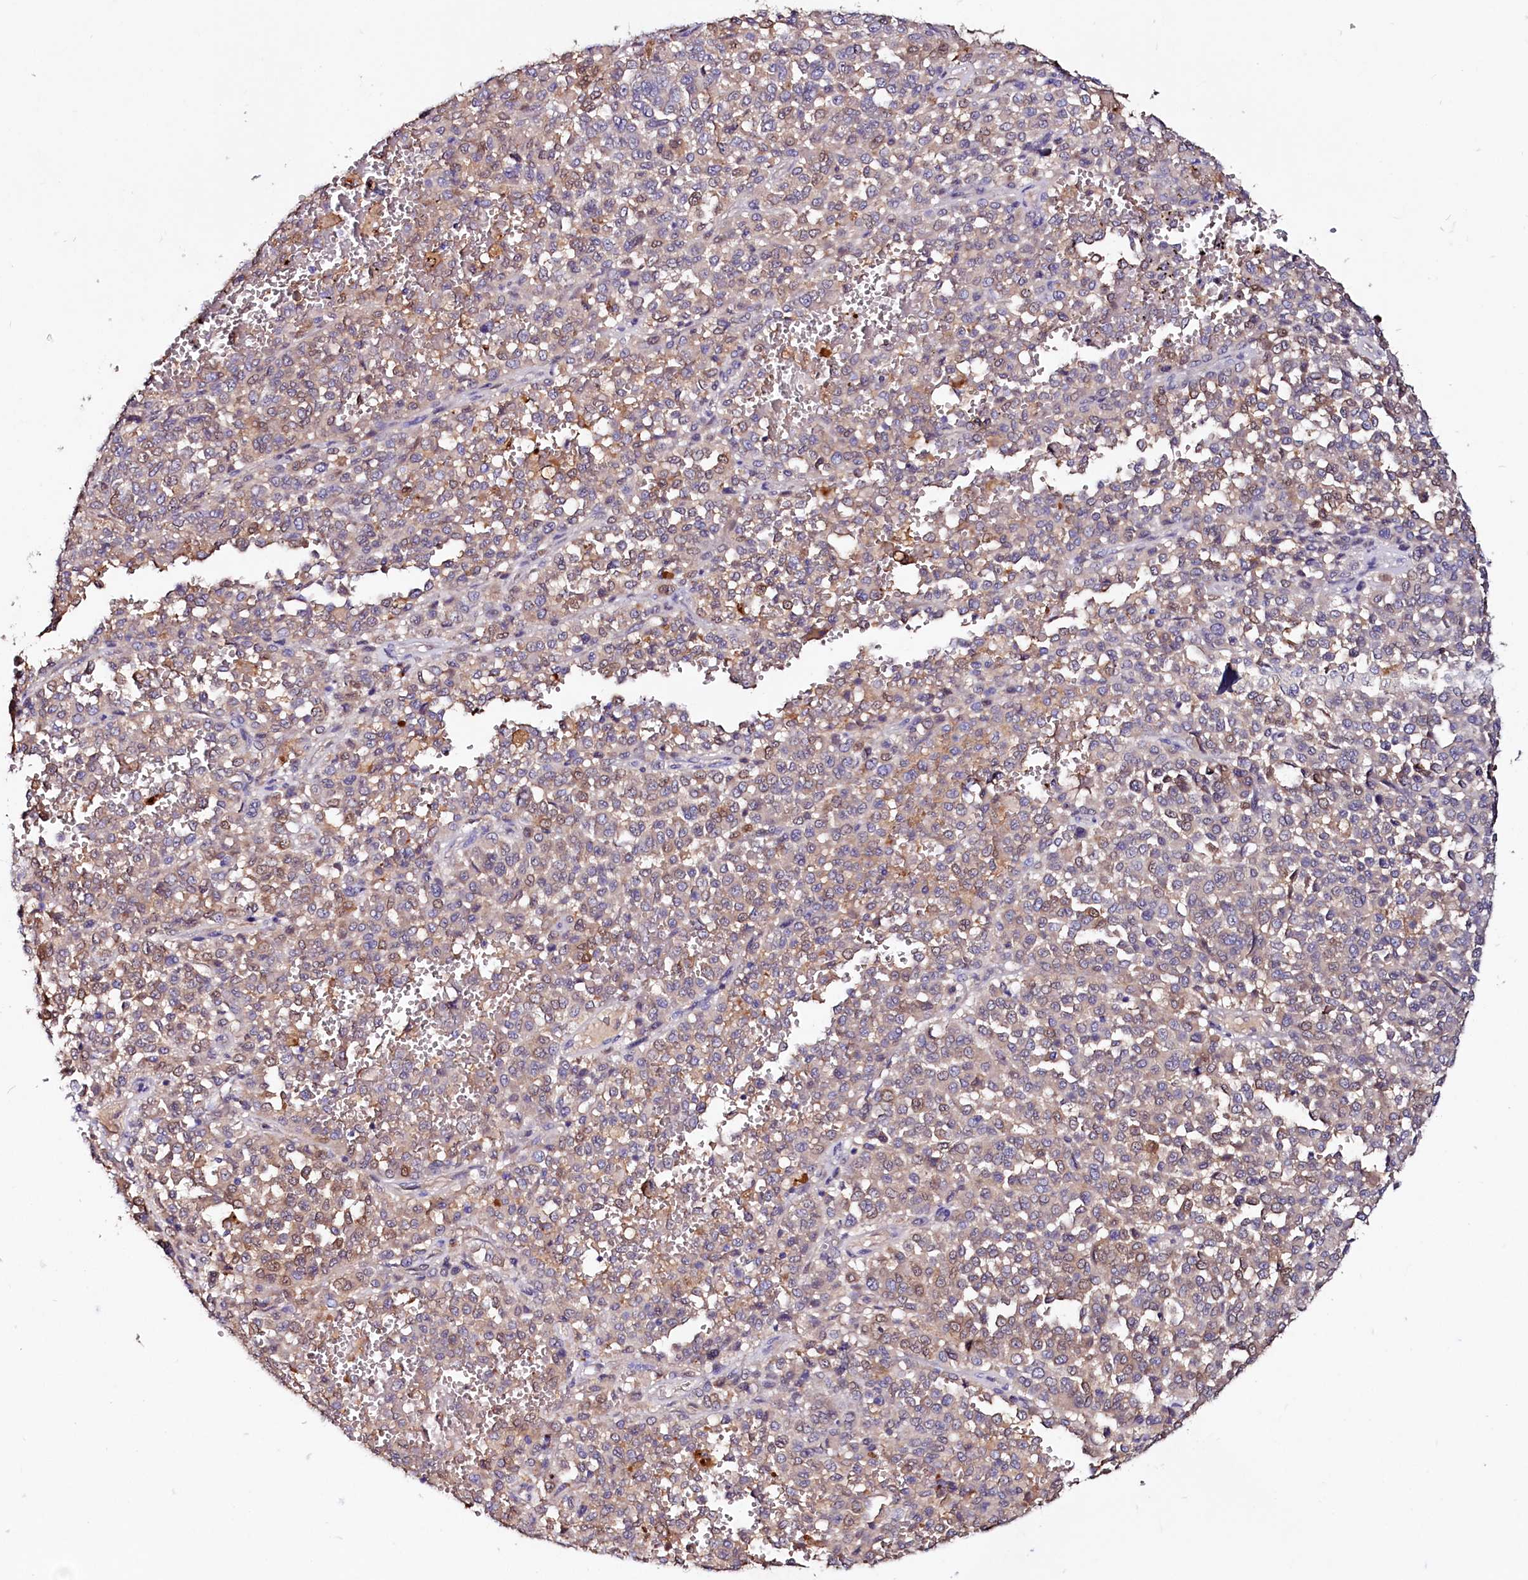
{"staining": {"intensity": "weak", "quantity": ">75%", "location": "cytoplasmic/membranous"}, "tissue": "melanoma", "cell_type": "Tumor cells", "image_type": "cancer", "snomed": [{"axis": "morphology", "description": "Malignant melanoma, Metastatic site"}, {"axis": "topography", "description": "Pancreas"}], "caption": "Immunohistochemistry of malignant melanoma (metastatic site) shows low levels of weak cytoplasmic/membranous positivity in about >75% of tumor cells. The staining was performed using DAB (3,3'-diaminobenzidine), with brown indicating positive protein expression. Nuclei are stained blue with hematoxylin.", "gene": "IL17RD", "patient": {"sex": "female", "age": 30}}